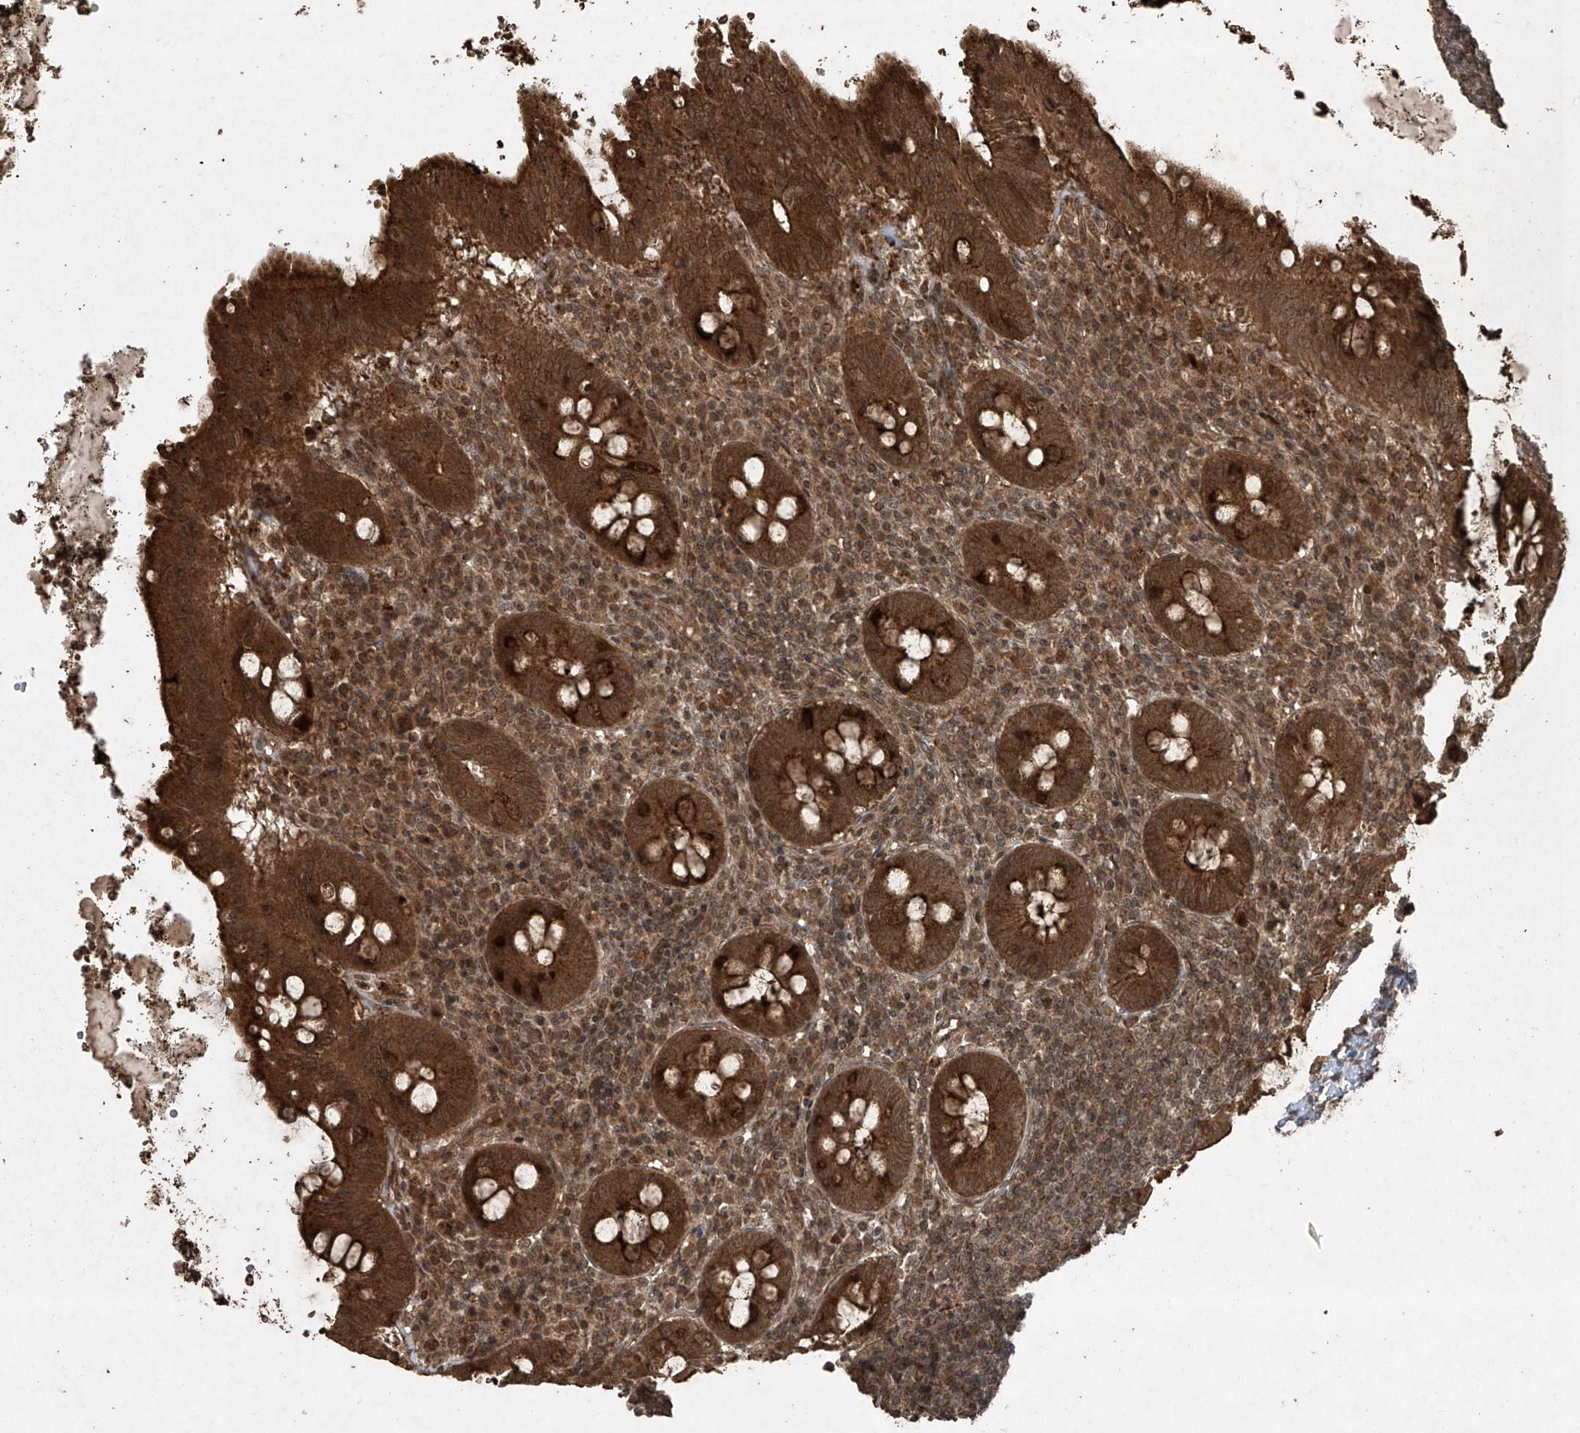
{"staining": {"intensity": "strong", "quantity": ">75%", "location": "cytoplasmic/membranous"}, "tissue": "appendix", "cell_type": "Glandular cells", "image_type": "normal", "snomed": [{"axis": "morphology", "description": "Normal tissue, NOS"}, {"axis": "topography", "description": "Appendix"}], "caption": "Immunohistochemical staining of unremarkable appendix reveals >75% levels of strong cytoplasmic/membranous protein staining in approximately >75% of glandular cells. The protein of interest is shown in brown color, while the nuclei are stained blue.", "gene": "PGPEP1", "patient": {"sex": "female", "age": 54}}